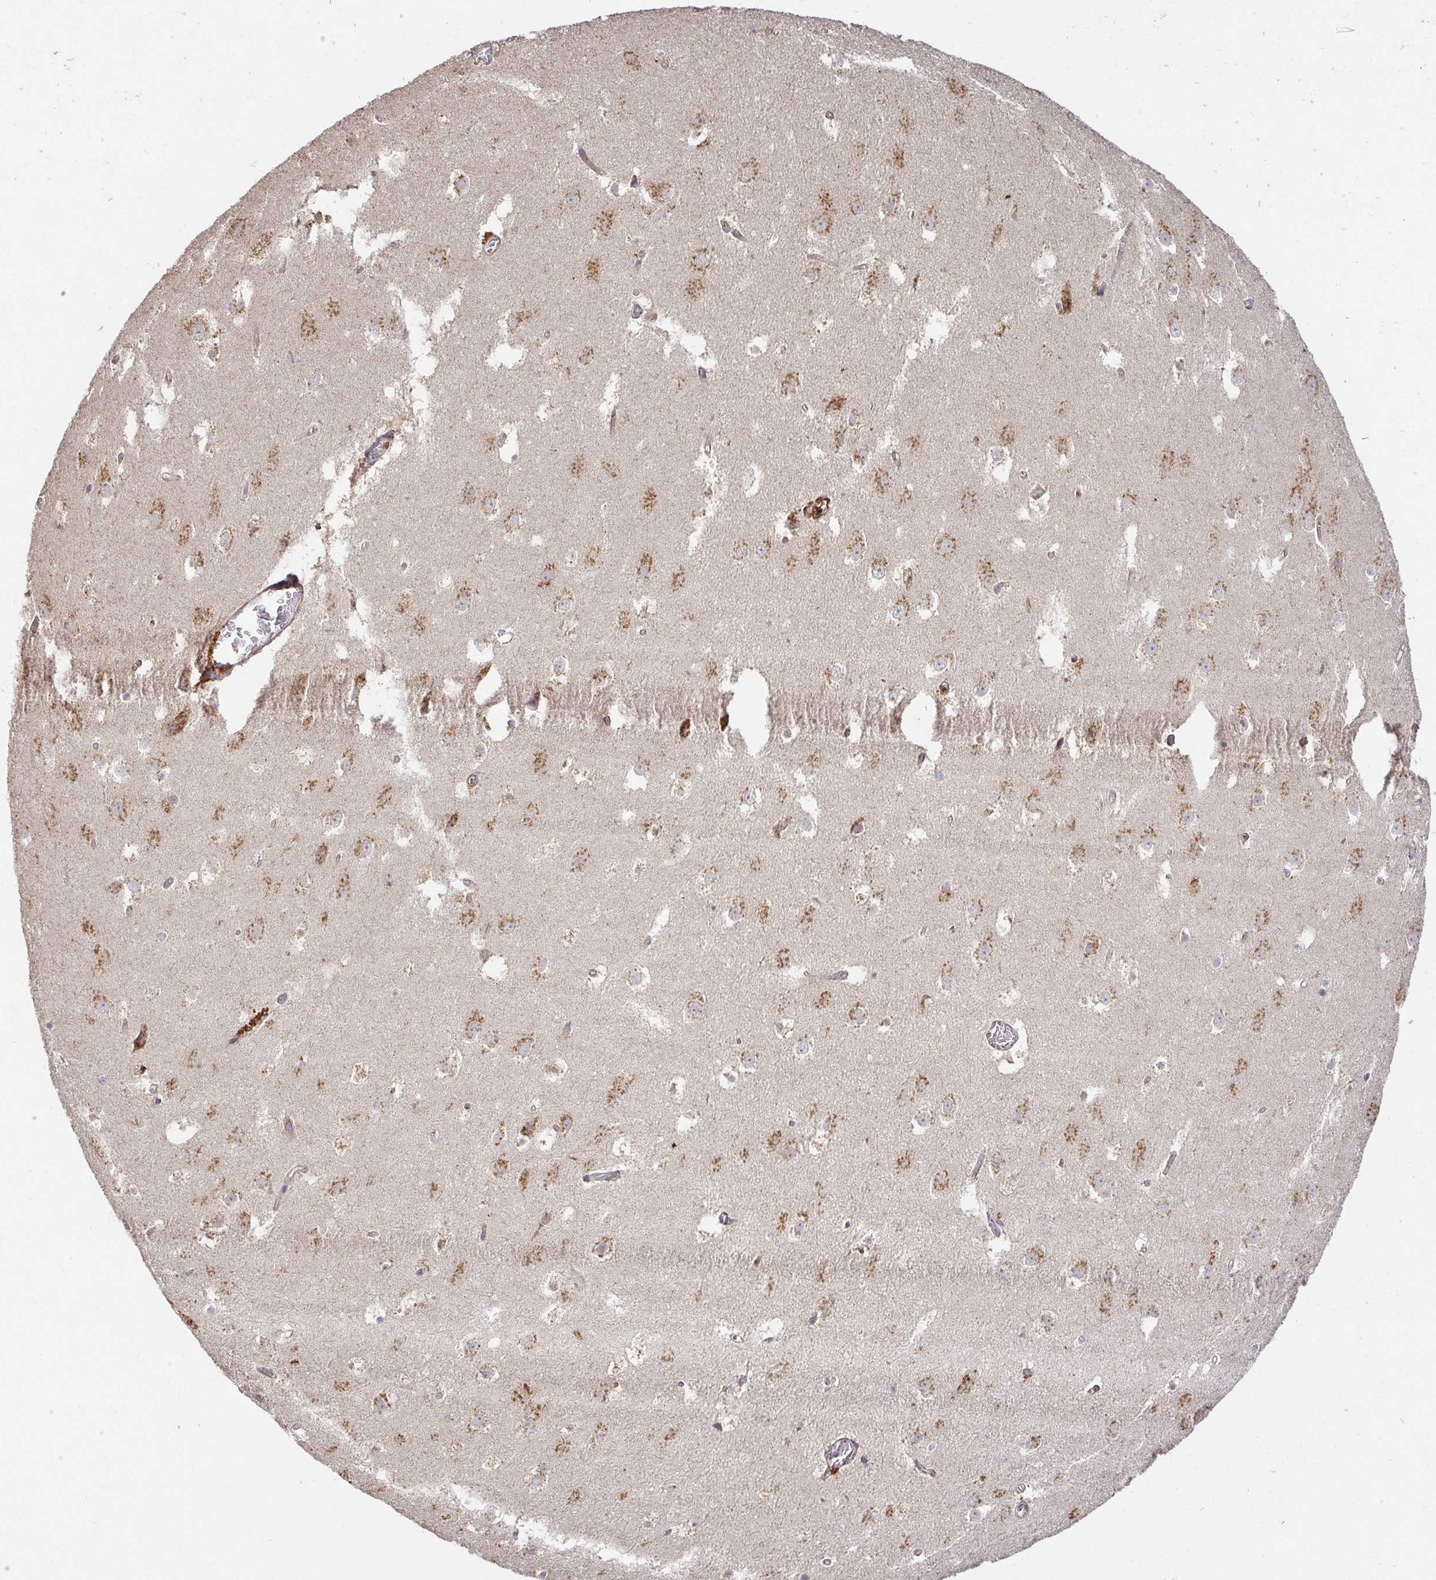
{"staining": {"intensity": "moderate", "quantity": "25%-75%", "location": "cytoplasmic/membranous"}, "tissue": "hippocampus", "cell_type": "Glial cells", "image_type": "normal", "snomed": [{"axis": "morphology", "description": "Normal tissue, NOS"}, {"axis": "topography", "description": "Hippocampus"}], "caption": "DAB (3,3'-diaminobenzidine) immunohistochemical staining of unremarkable hippocampus reveals moderate cytoplasmic/membranous protein positivity in about 25%-75% of glial cells.", "gene": "TM9SF4", "patient": {"sex": "female", "age": 52}}